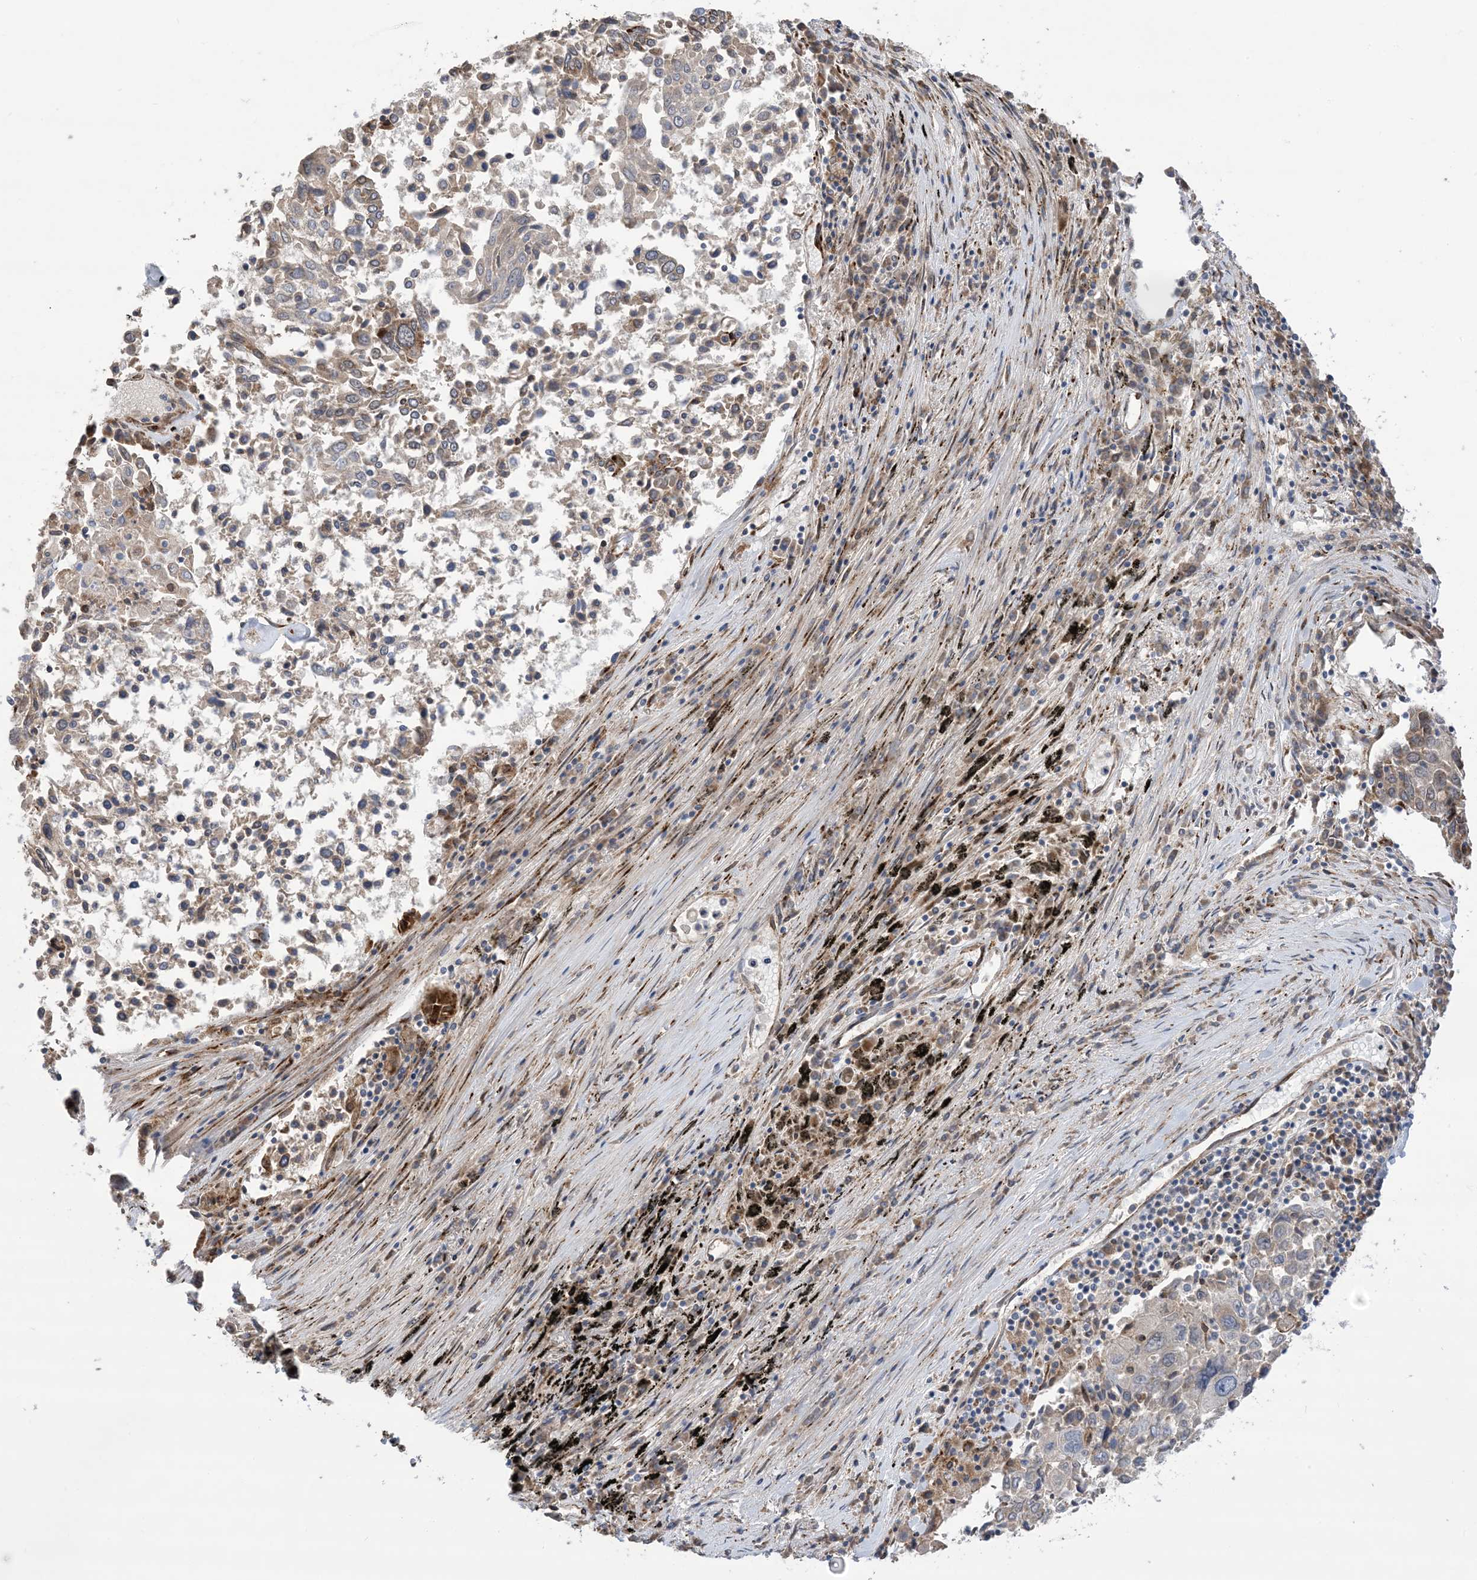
{"staining": {"intensity": "moderate", "quantity": "25%-75%", "location": "cytoplasmic/membranous"}, "tissue": "lung cancer", "cell_type": "Tumor cells", "image_type": "cancer", "snomed": [{"axis": "morphology", "description": "Squamous cell carcinoma, NOS"}, {"axis": "topography", "description": "Lung"}], "caption": "Protein staining demonstrates moderate cytoplasmic/membranous positivity in about 25%-75% of tumor cells in lung cancer.", "gene": "CLEC16A", "patient": {"sex": "male", "age": 65}}